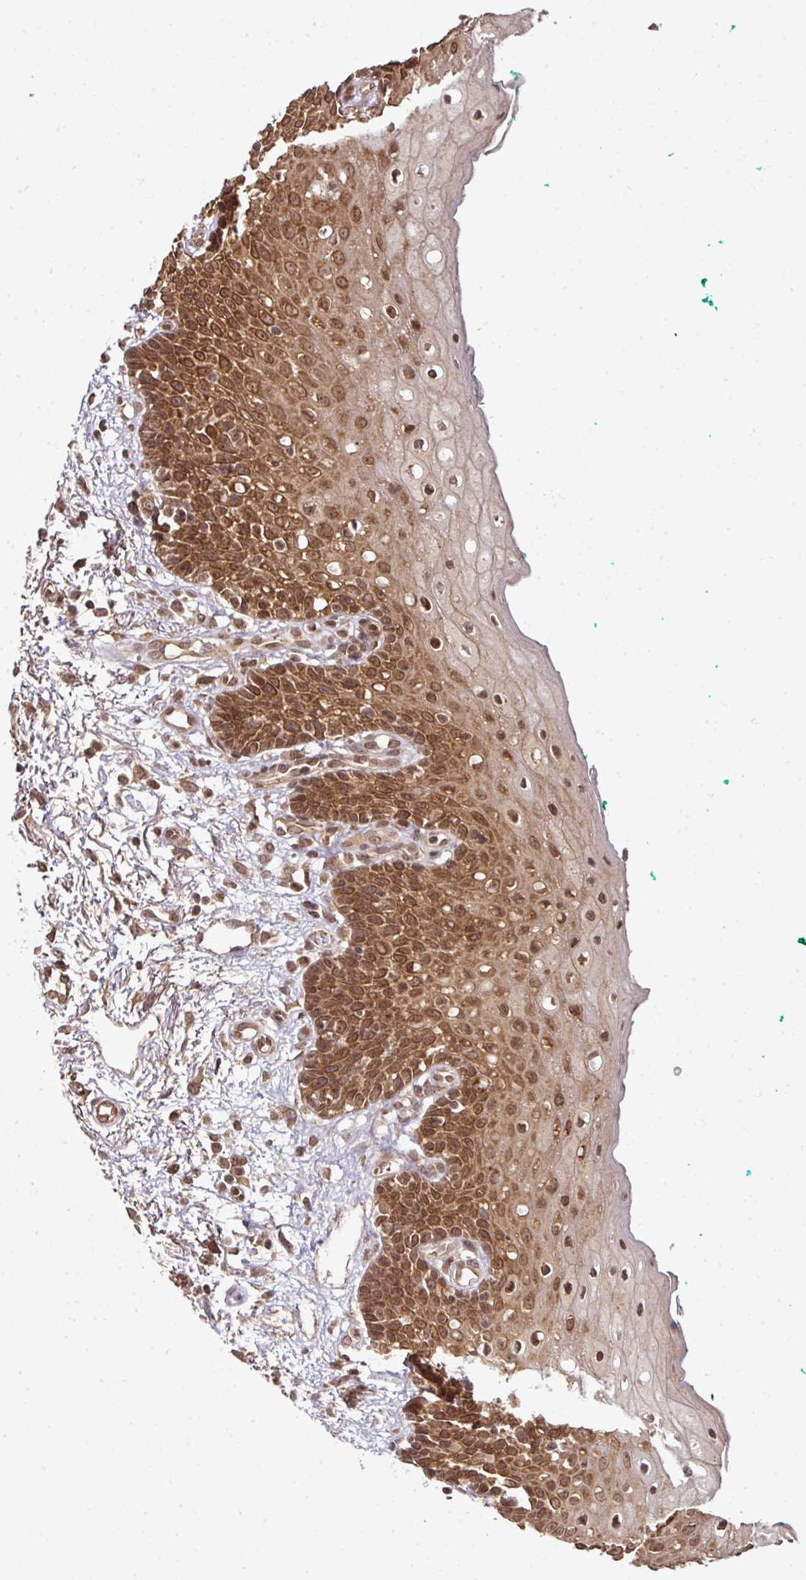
{"staining": {"intensity": "strong", "quantity": ">75%", "location": "cytoplasmic/membranous,nuclear"}, "tissue": "oral mucosa", "cell_type": "Squamous epithelial cells", "image_type": "normal", "snomed": [{"axis": "morphology", "description": "Normal tissue, NOS"}, {"axis": "morphology", "description": "Squamous cell carcinoma, NOS"}, {"axis": "topography", "description": "Oral tissue"}, {"axis": "topography", "description": "Tounge, NOS"}, {"axis": "topography", "description": "Head-Neck"}], "caption": "IHC histopathology image of unremarkable oral mucosa: human oral mucosa stained using immunohistochemistry demonstrates high levels of strong protein expression localized specifically in the cytoplasmic/membranous,nuclear of squamous epithelial cells, appearing as a cytoplasmic/membranous,nuclear brown color.", "gene": "ANKRD18A", "patient": {"sex": "male", "age": 79}}